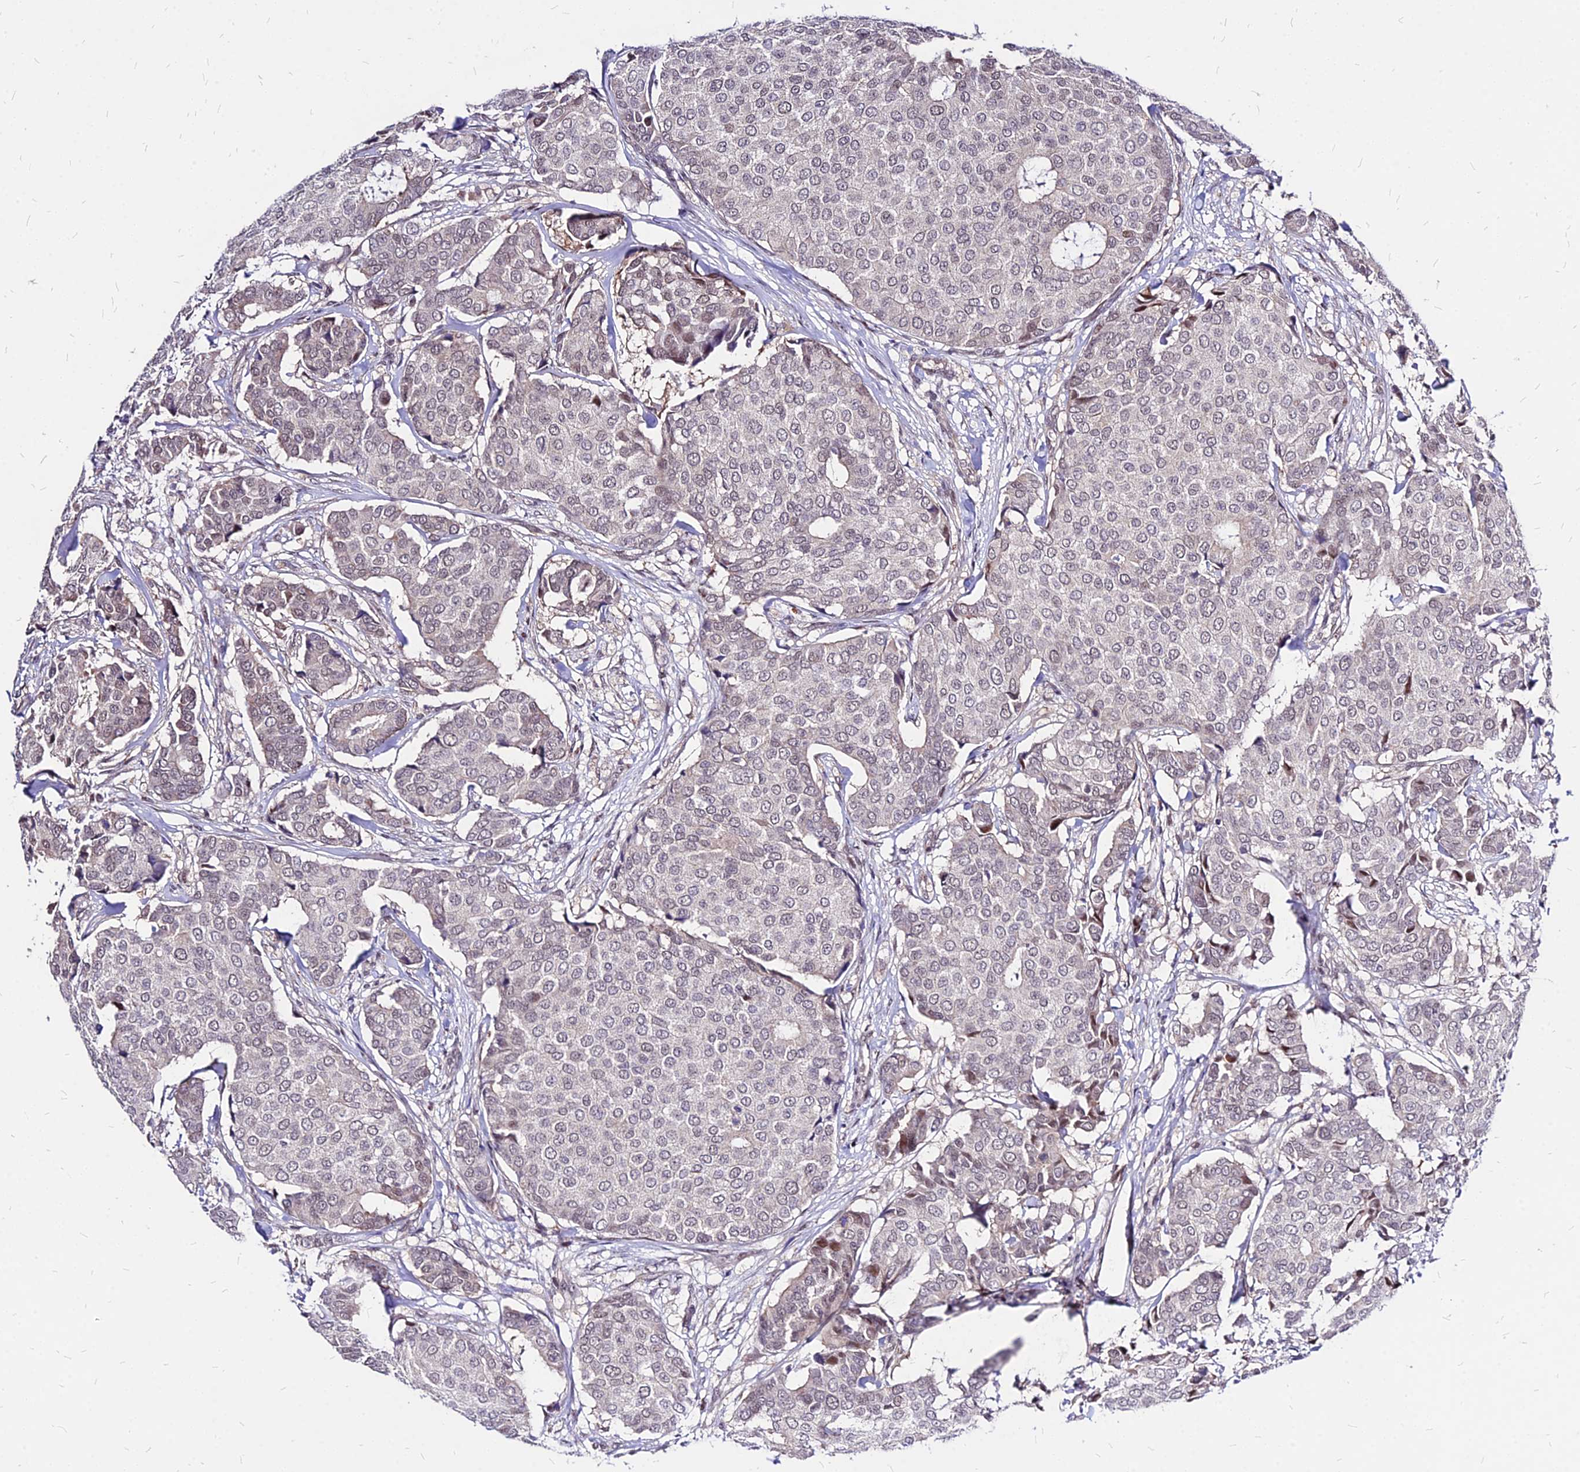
{"staining": {"intensity": "moderate", "quantity": ">75%", "location": "nuclear"}, "tissue": "breast cancer", "cell_type": "Tumor cells", "image_type": "cancer", "snomed": [{"axis": "morphology", "description": "Duct carcinoma"}, {"axis": "topography", "description": "Breast"}], "caption": "Immunohistochemical staining of human breast cancer shows medium levels of moderate nuclear protein expression in about >75% of tumor cells.", "gene": "DDX55", "patient": {"sex": "female", "age": 75}}